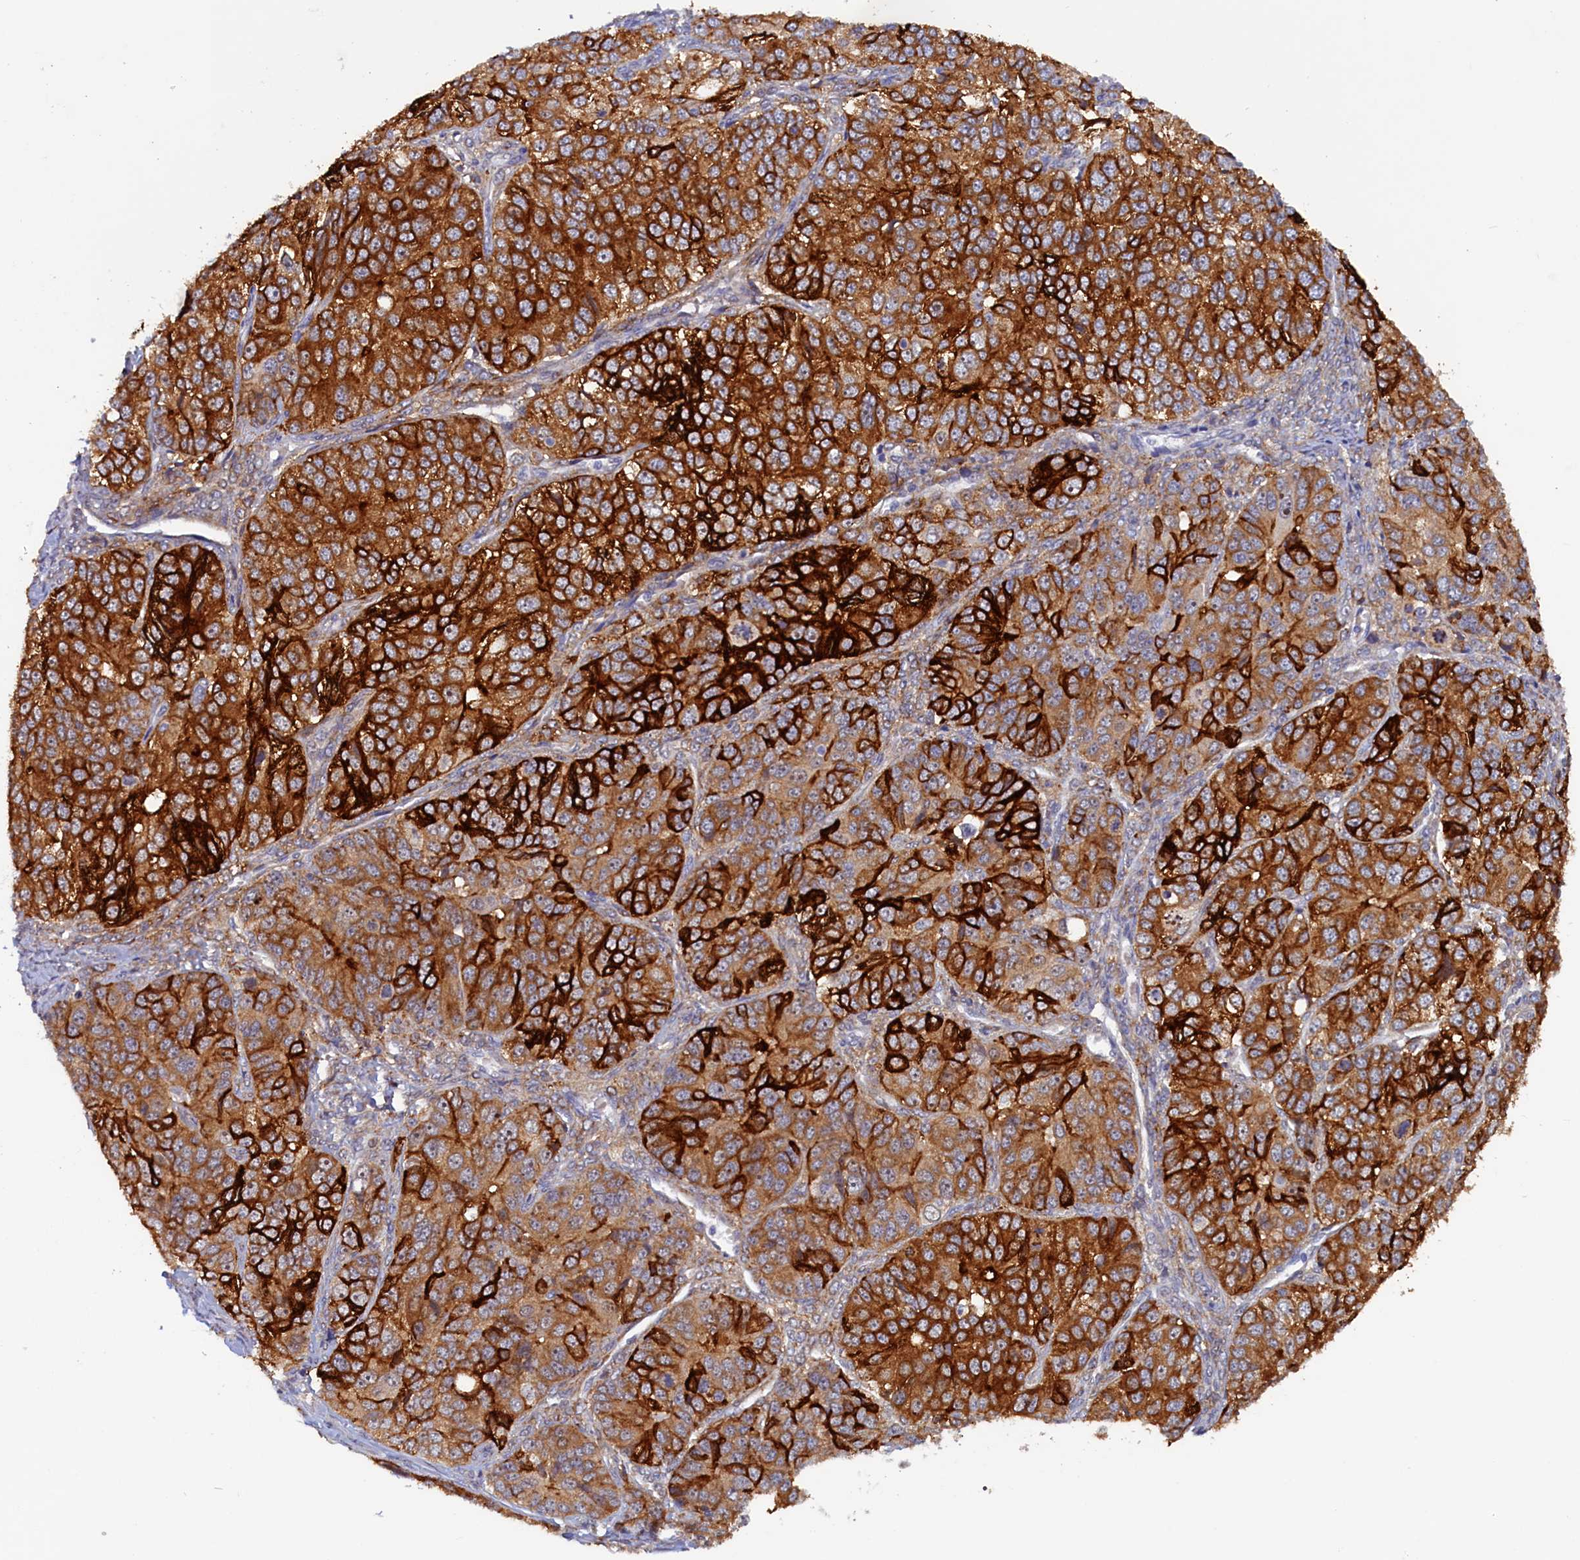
{"staining": {"intensity": "strong", "quantity": ">75%", "location": "cytoplasmic/membranous"}, "tissue": "ovarian cancer", "cell_type": "Tumor cells", "image_type": "cancer", "snomed": [{"axis": "morphology", "description": "Carcinoma, endometroid"}, {"axis": "topography", "description": "Ovary"}], "caption": "There is high levels of strong cytoplasmic/membranous expression in tumor cells of endometroid carcinoma (ovarian), as demonstrated by immunohistochemical staining (brown color).", "gene": "PACSIN3", "patient": {"sex": "female", "age": 51}}